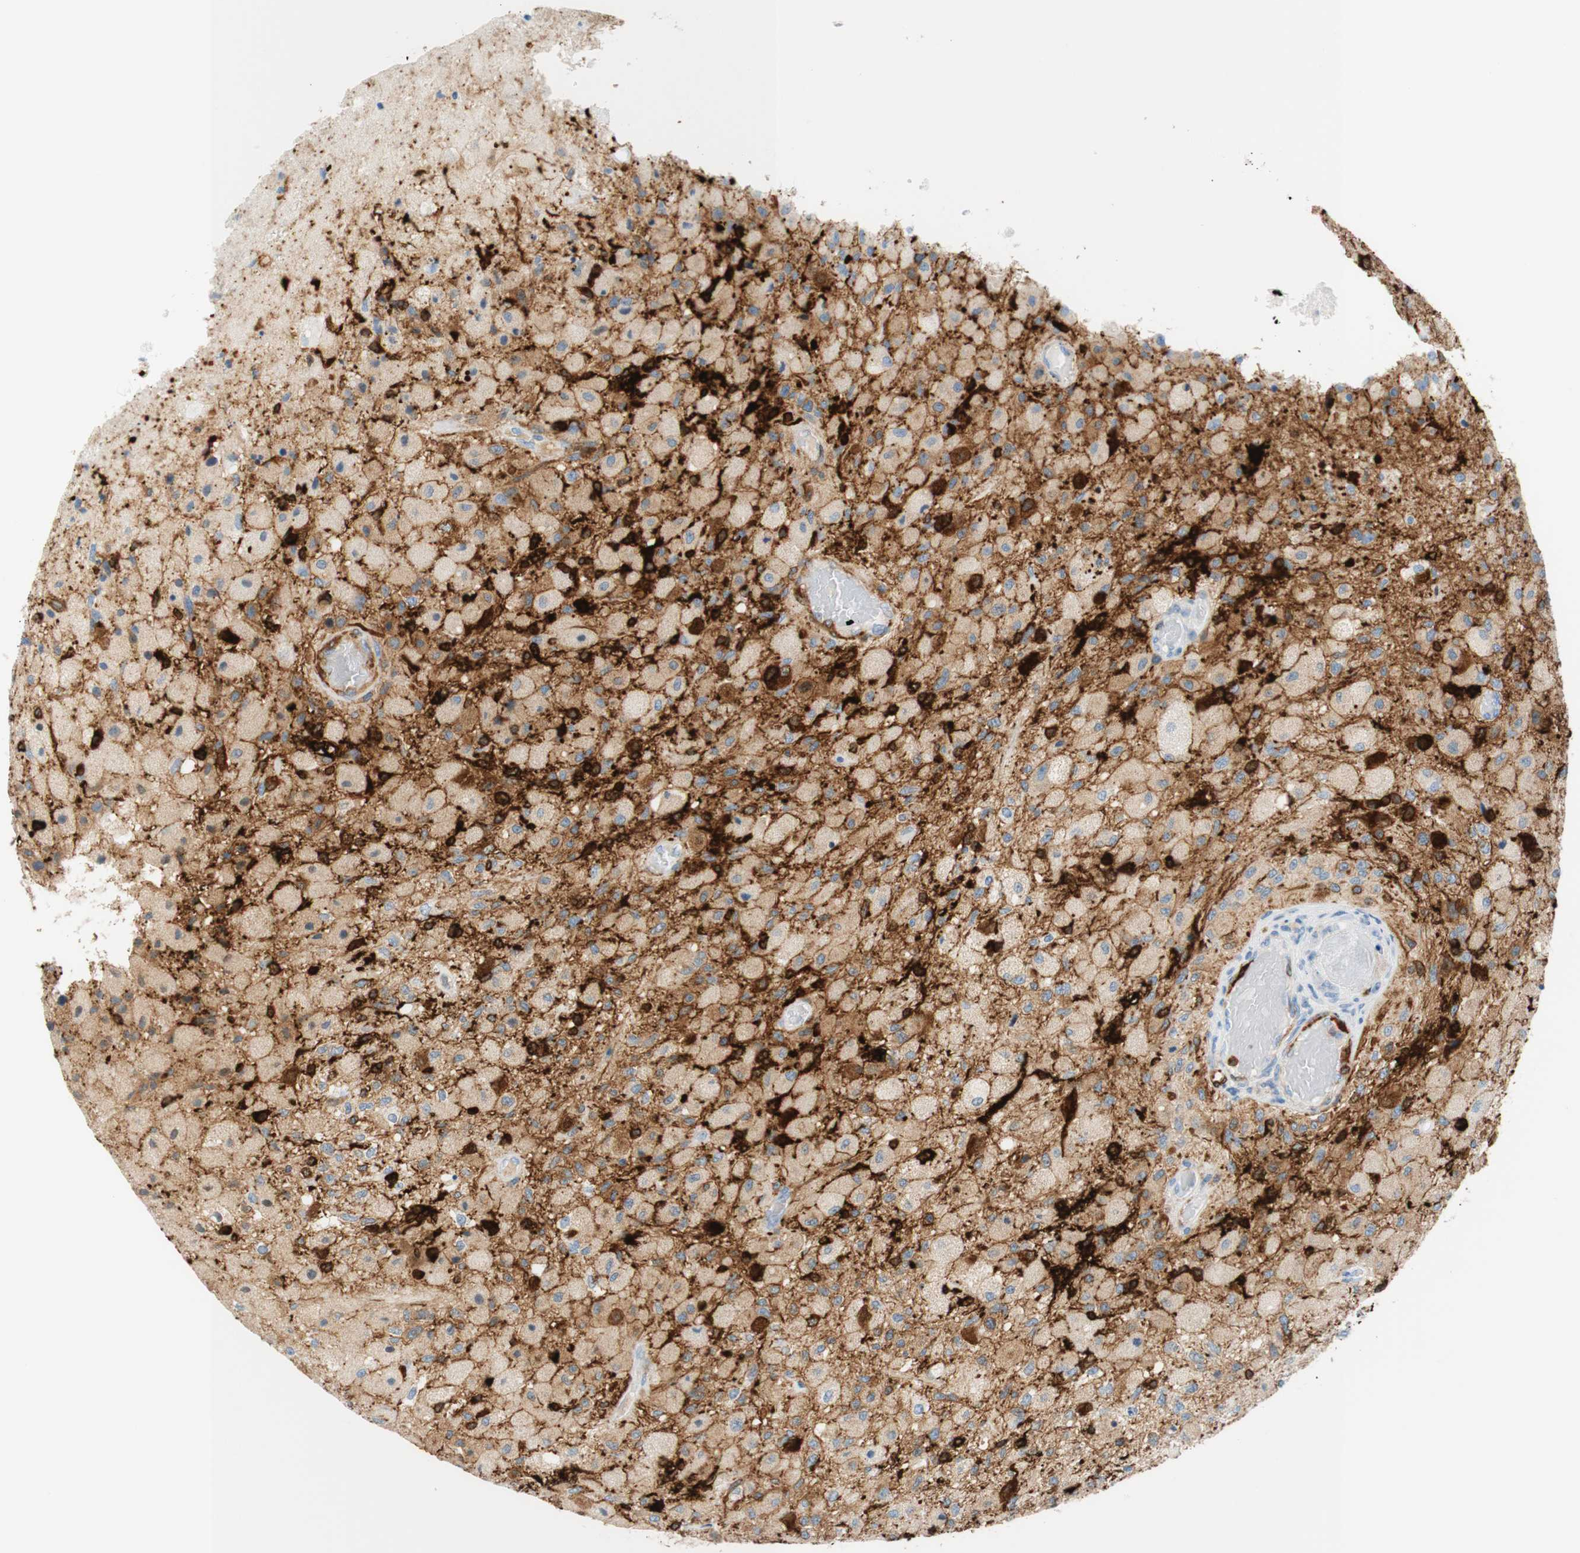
{"staining": {"intensity": "moderate", "quantity": "25%-75%", "location": "cytoplasmic/membranous"}, "tissue": "glioma", "cell_type": "Tumor cells", "image_type": "cancer", "snomed": [{"axis": "morphology", "description": "Normal tissue, NOS"}, {"axis": "morphology", "description": "Glioma, malignant, High grade"}, {"axis": "topography", "description": "Cerebral cortex"}], "caption": "The histopathology image demonstrates immunohistochemical staining of glioma. There is moderate cytoplasmic/membranous expression is seen in about 25%-75% of tumor cells.", "gene": "STMN1", "patient": {"sex": "male", "age": 77}}